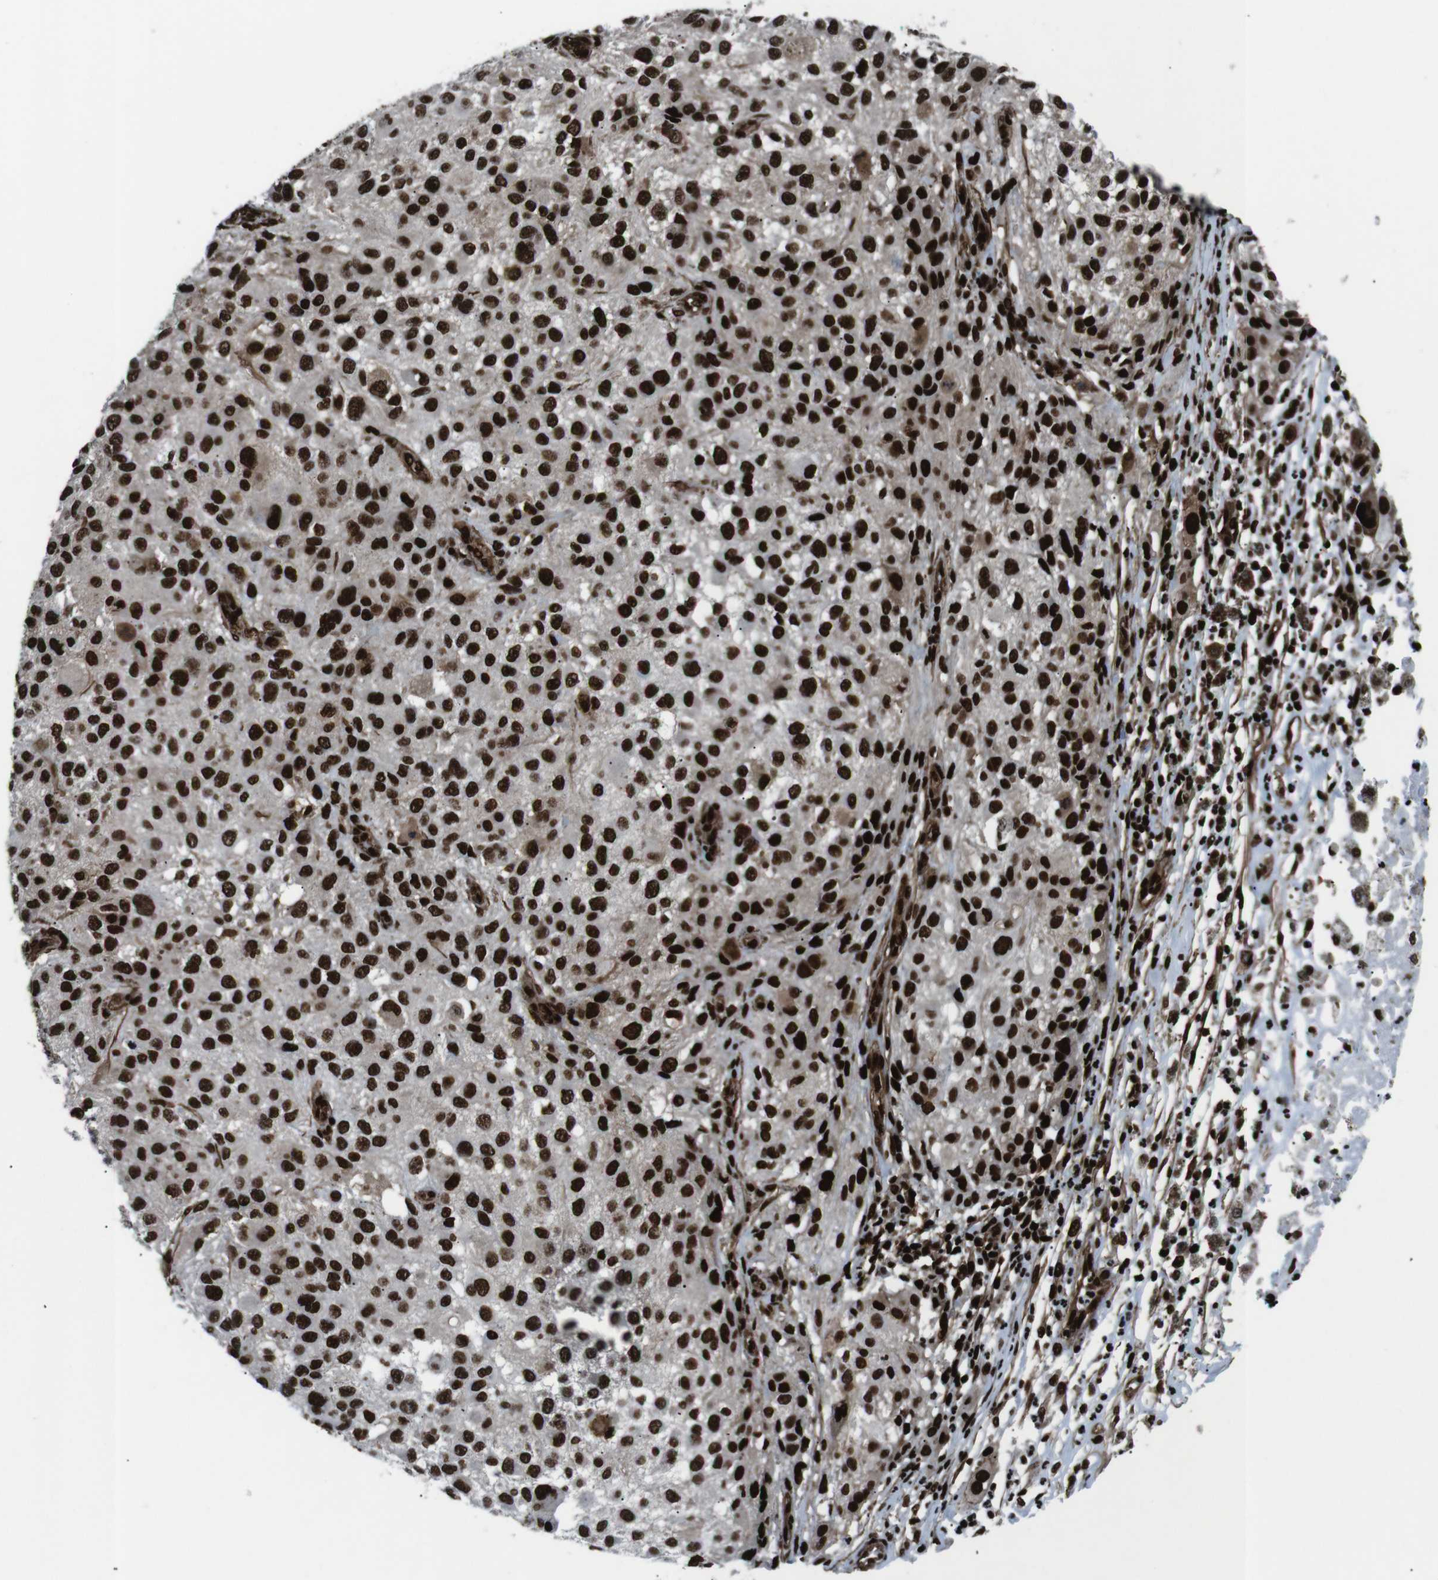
{"staining": {"intensity": "strong", "quantity": ">75%", "location": "nuclear"}, "tissue": "melanoma", "cell_type": "Tumor cells", "image_type": "cancer", "snomed": [{"axis": "morphology", "description": "Necrosis, NOS"}, {"axis": "morphology", "description": "Malignant melanoma, NOS"}, {"axis": "topography", "description": "Skin"}], "caption": "Protein analysis of melanoma tissue displays strong nuclear positivity in about >75% of tumor cells.", "gene": "HNRNPU", "patient": {"sex": "female", "age": 87}}